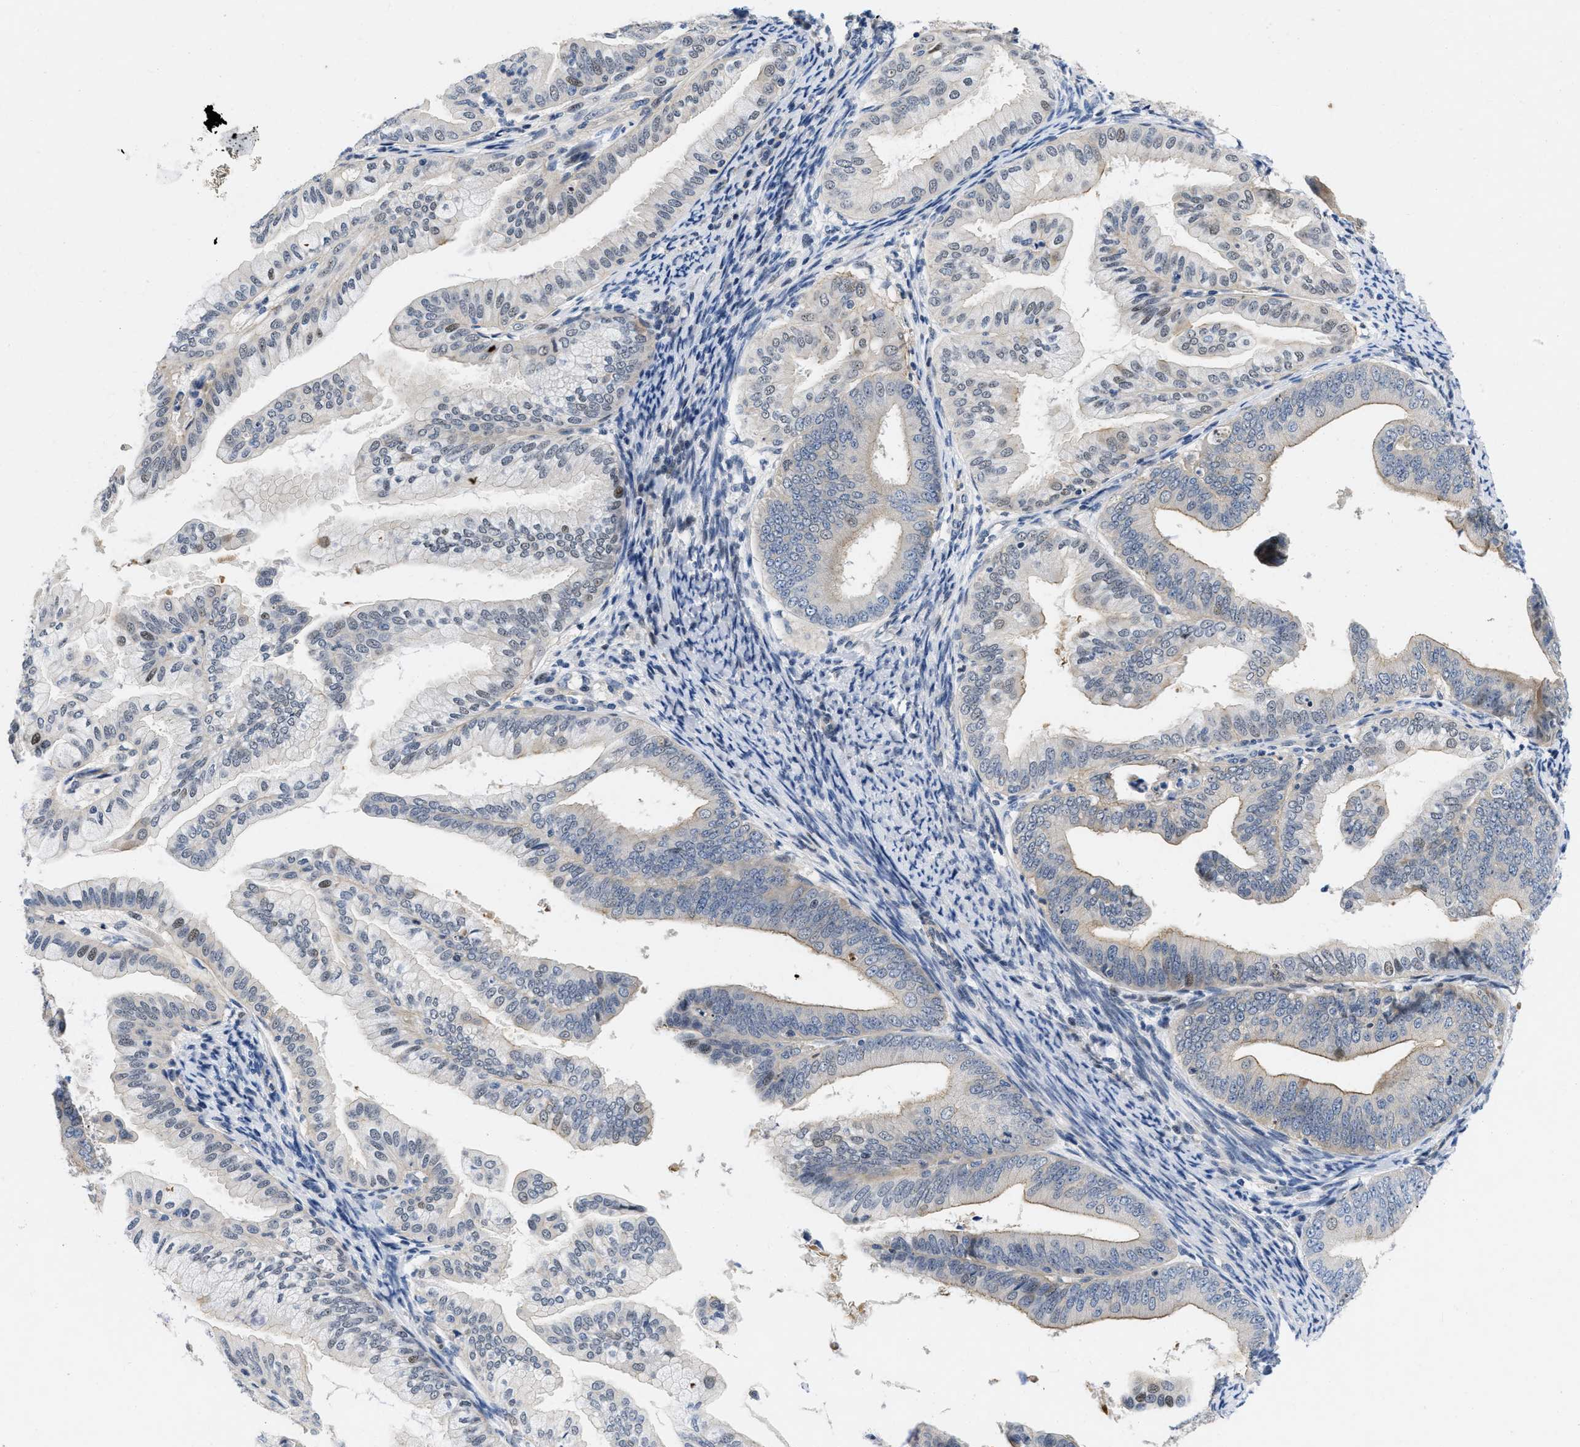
{"staining": {"intensity": "weak", "quantity": "25%-75%", "location": "cytoplasmic/membranous,nuclear"}, "tissue": "endometrial cancer", "cell_type": "Tumor cells", "image_type": "cancer", "snomed": [{"axis": "morphology", "description": "Adenocarcinoma, NOS"}, {"axis": "topography", "description": "Endometrium"}], "caption": "A low amount of weak cytoplasmic/membranous and nuclear positivity is seen in about 25%-75% of tumor cells in endometrial cancer (adenocarcinoma) tissue.", "gene": "VIP", "patient": {"sex": "female", "age": 63}}